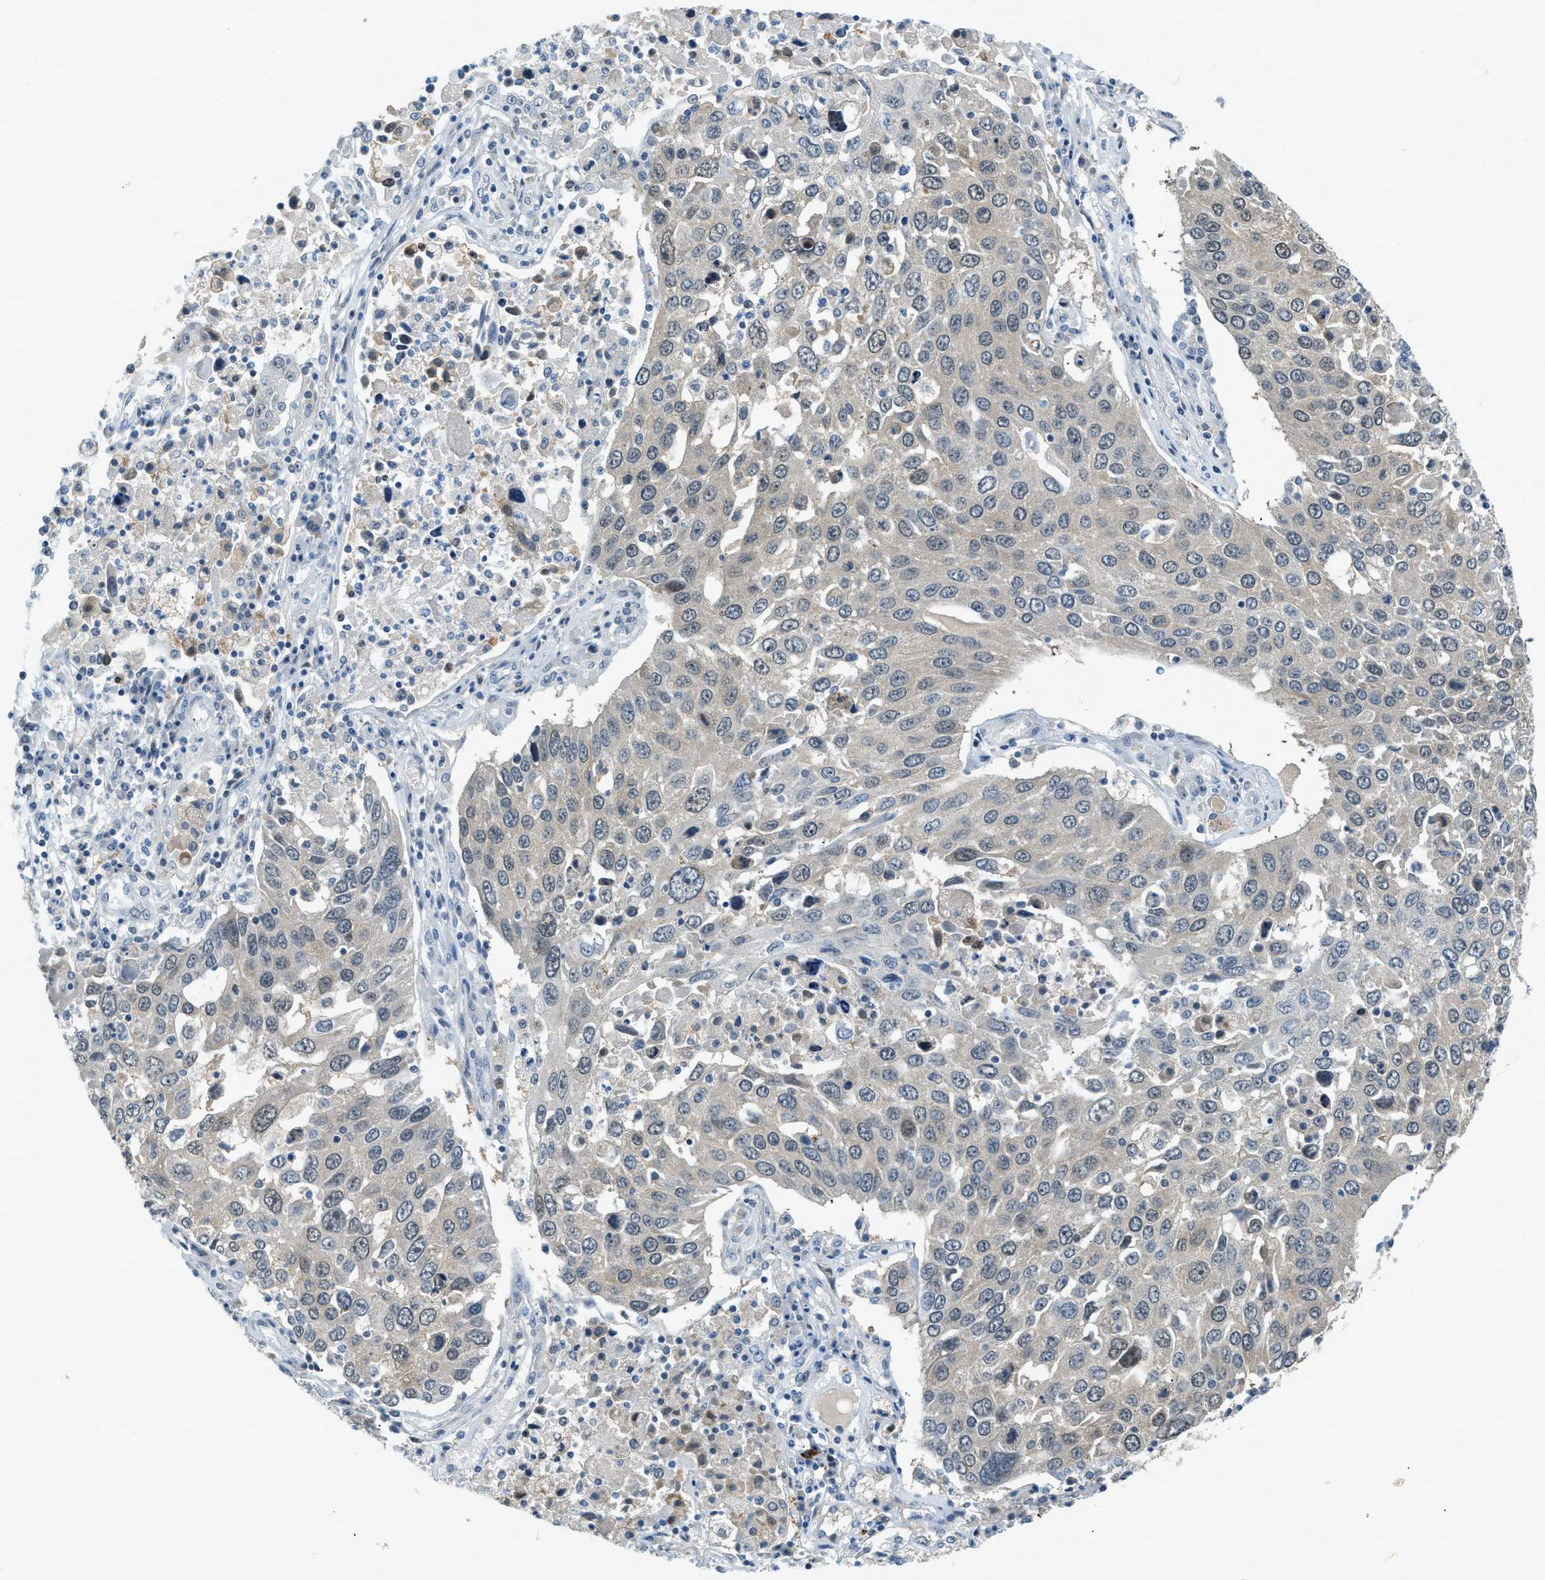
{"staining": {"intensity": "negative", "quantity": "none", "location": "none"}, "tissue": "lung cancer", "cell_type": "Tumor cells", "image_type": "cancer", "snomed": [{"axis": "morphology", "description": "Squamous cell carcinoma, NOS"}, {"axis": "topography", "description": "Lung"}], "caption": "Lung cancer was stained to show a protein in brown. There is no significant staining in tumor cells.", "gene": "NME8", "patient": {"sex": "male", "age": 65}}